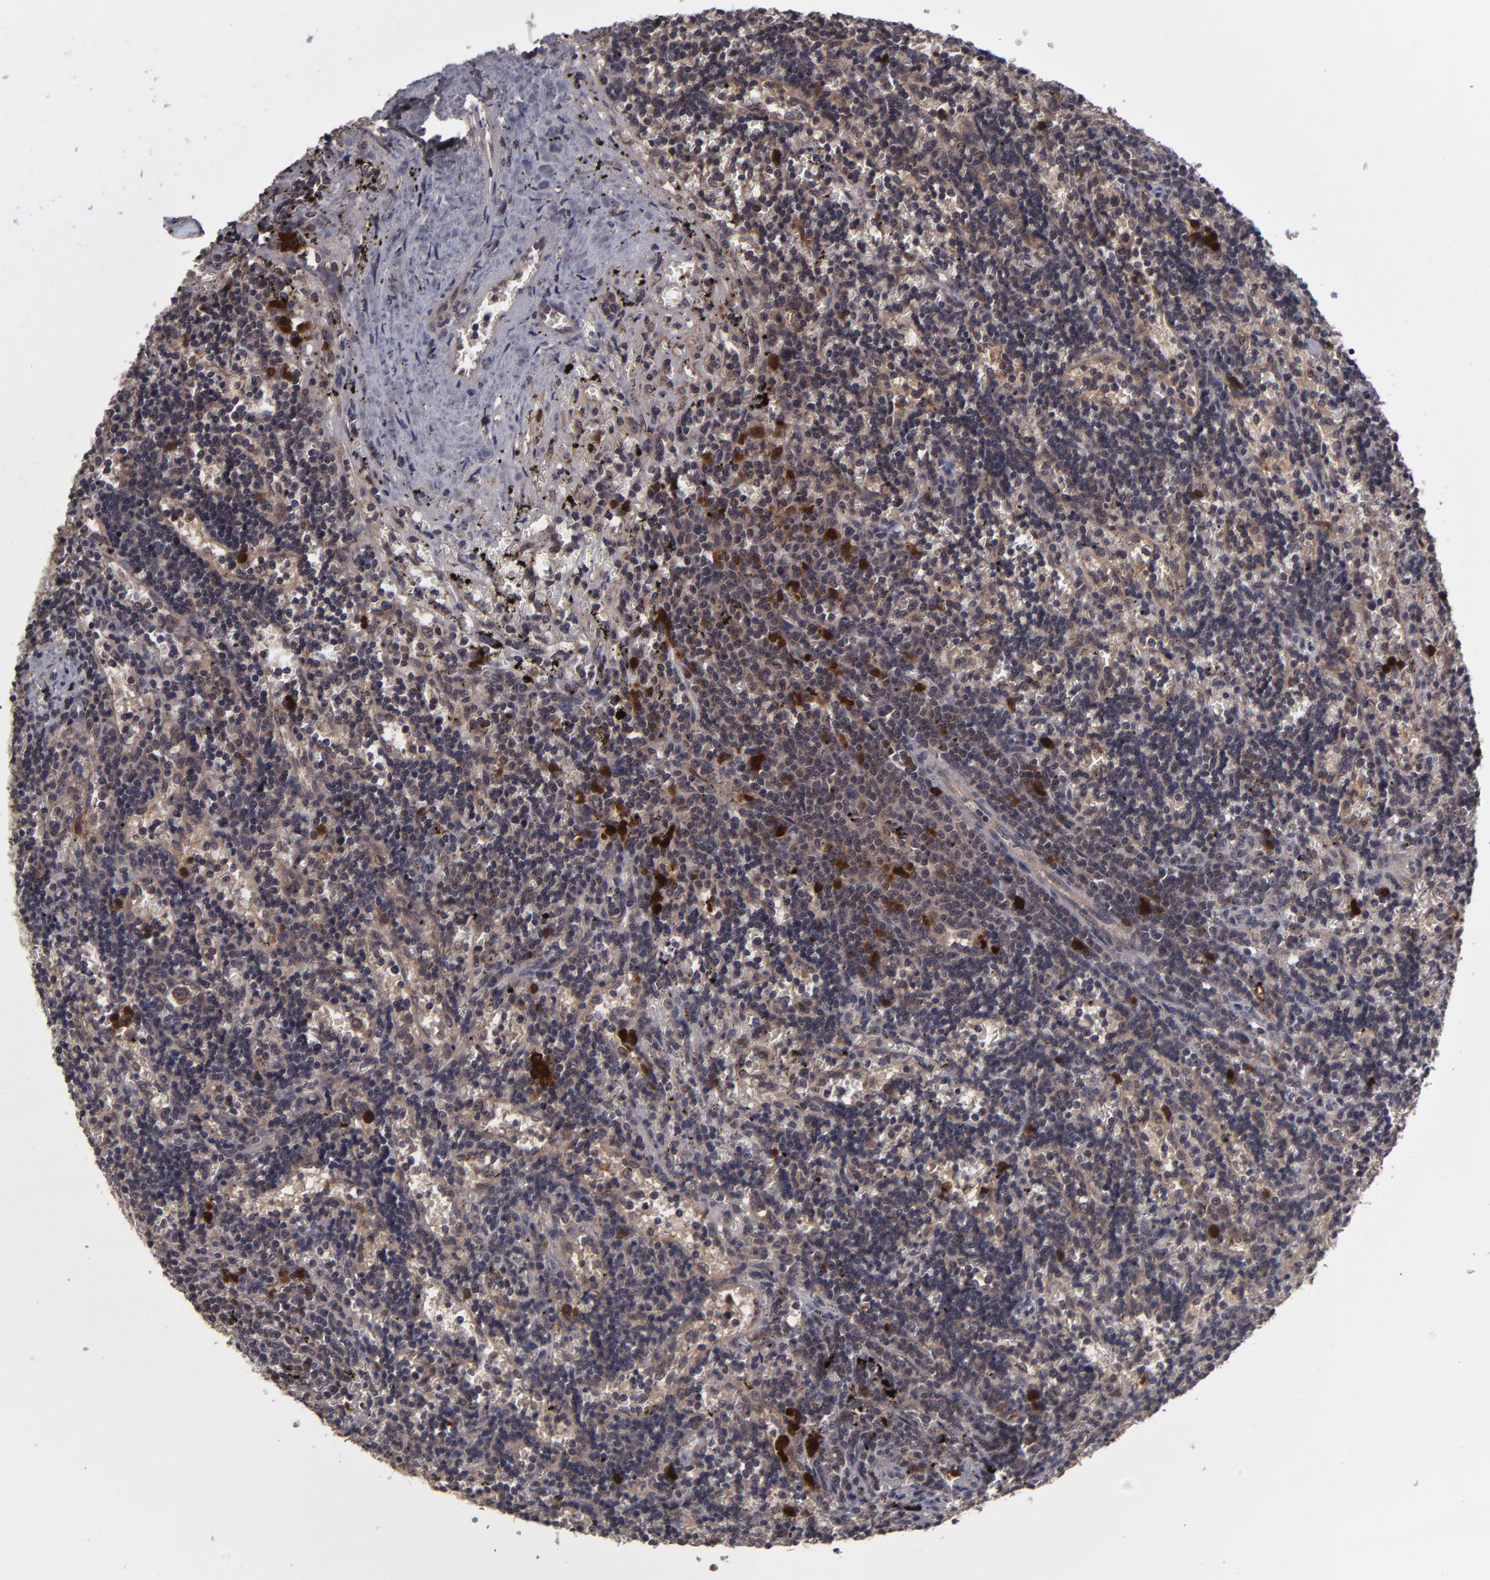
{"staining": {"intensity": "moderate", "quantity": ">75%", "location": "cytoplasmic/membranous,nuclear"}, "tissue": "lymphoma", "cell_type": "Tumor cells", "image_type": "cancer", "snomed": [{"axis": "morphology", "description": "Malignant lymphoma, non-Hodgkin's type, Low grade"}, {"axis": "topography", "description": "Spleen"}], "caption": "This is an image of immunohistochemistry staining of lymphoma, which shows moderate staining in the cytoplasmic/membranous and nuclear of tumor cells.", "gene": "TYMS", "patient": {"sex": "male", "age": 60}}